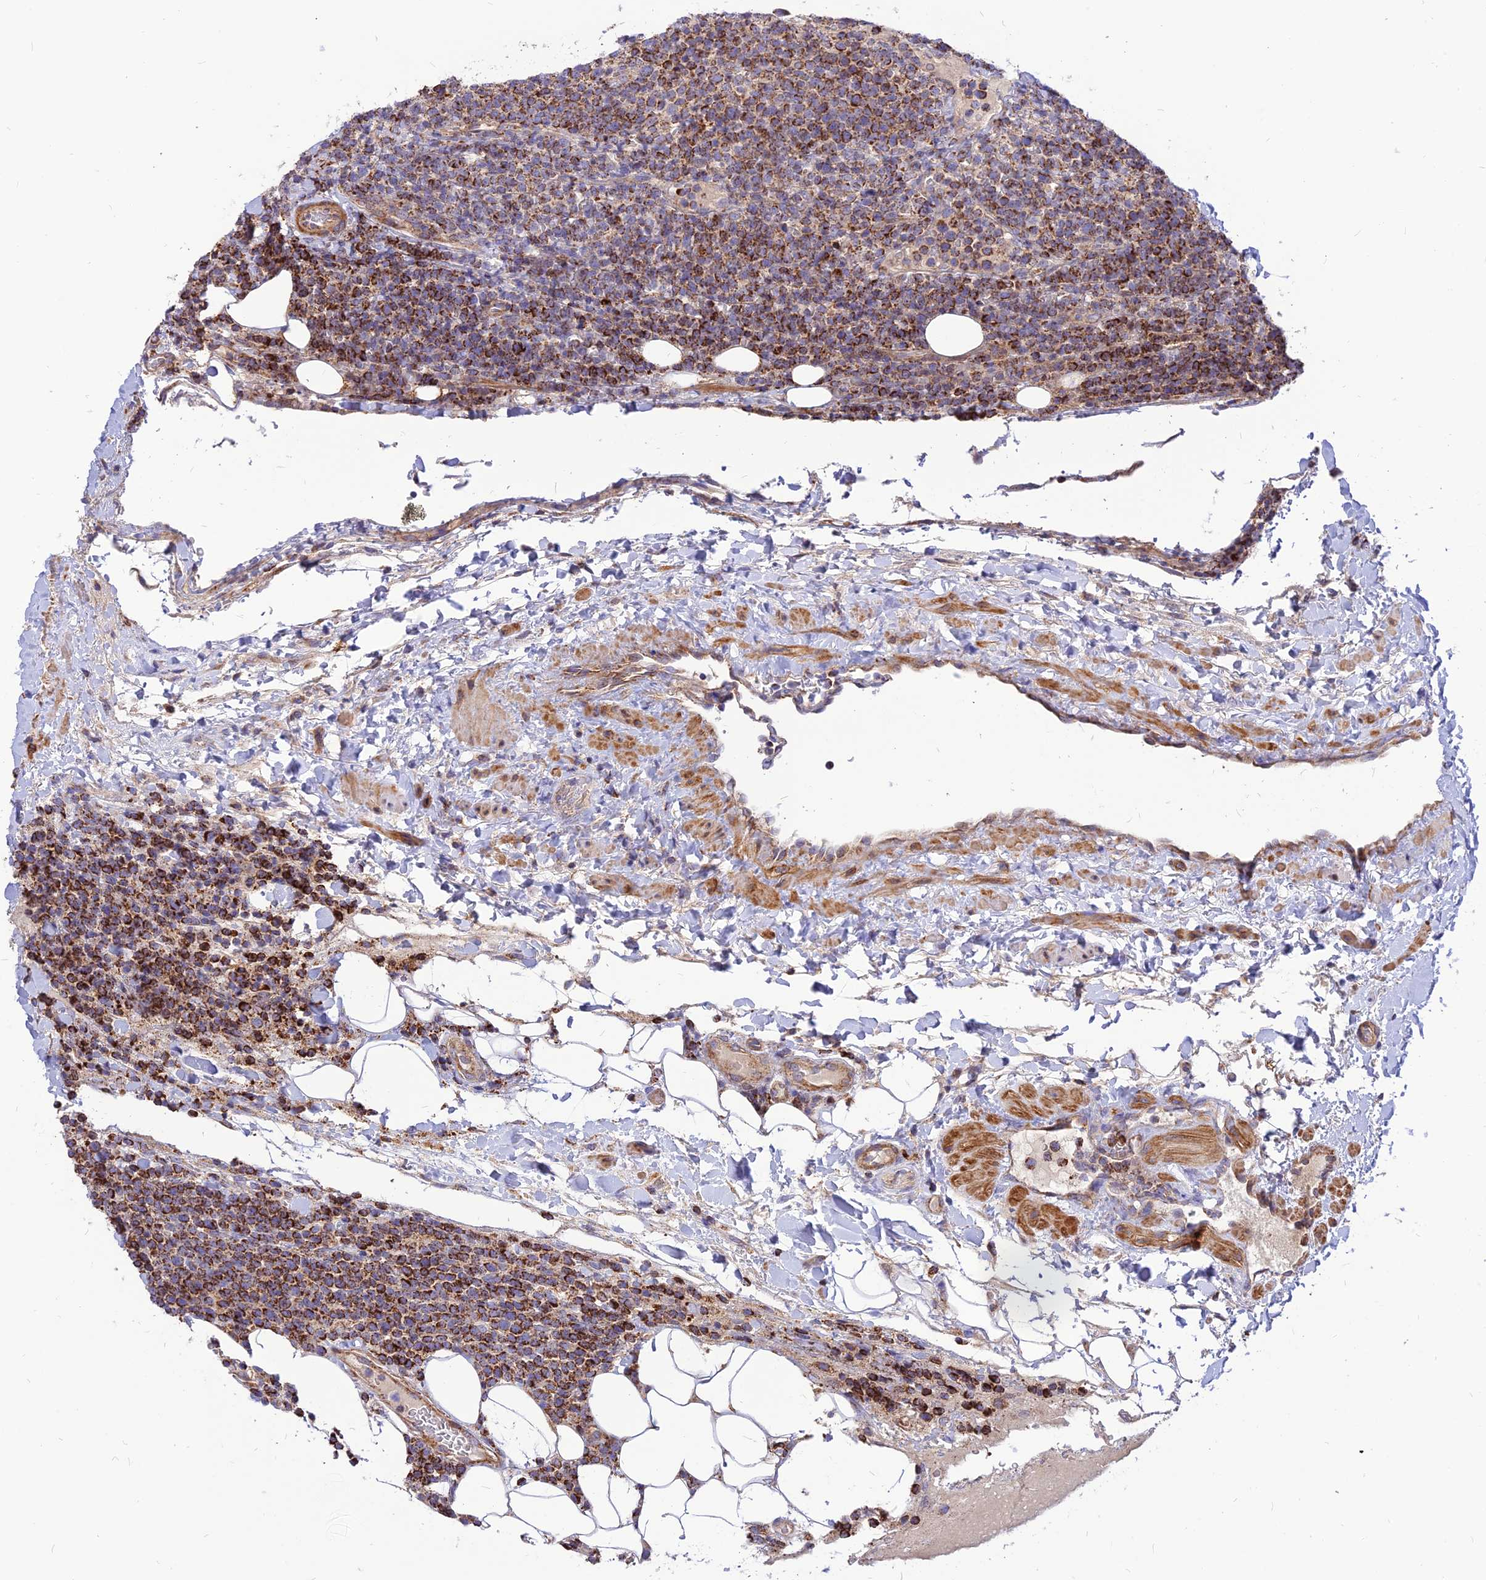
{"staining": {"intensity": "strong", "quantity": "25%-75%", "location": "cytoplasmic/membranous"}, "tissue": "lymphoma", "cell_type": "Tumor cells", "image_type": "cancer", "snomed": [{"axis": "morphology", "description": "Malignant lymphoma, non-Hodgkin's type, High grade"}, {"axis": "topography", "description": "Lymph node"}], "caption": "DAB immunohistochemical staining of malignant lymphoma, non-Hodgkin's type (high-grade) reveals strong cytoplasmic/membranous protein staining in approximately 25%-75% of tumor cells. (DAB IHC with brightfield microscopy, high magnification).", "gene": "ECI1", "patient": {"sex": "male", "age": 61}}